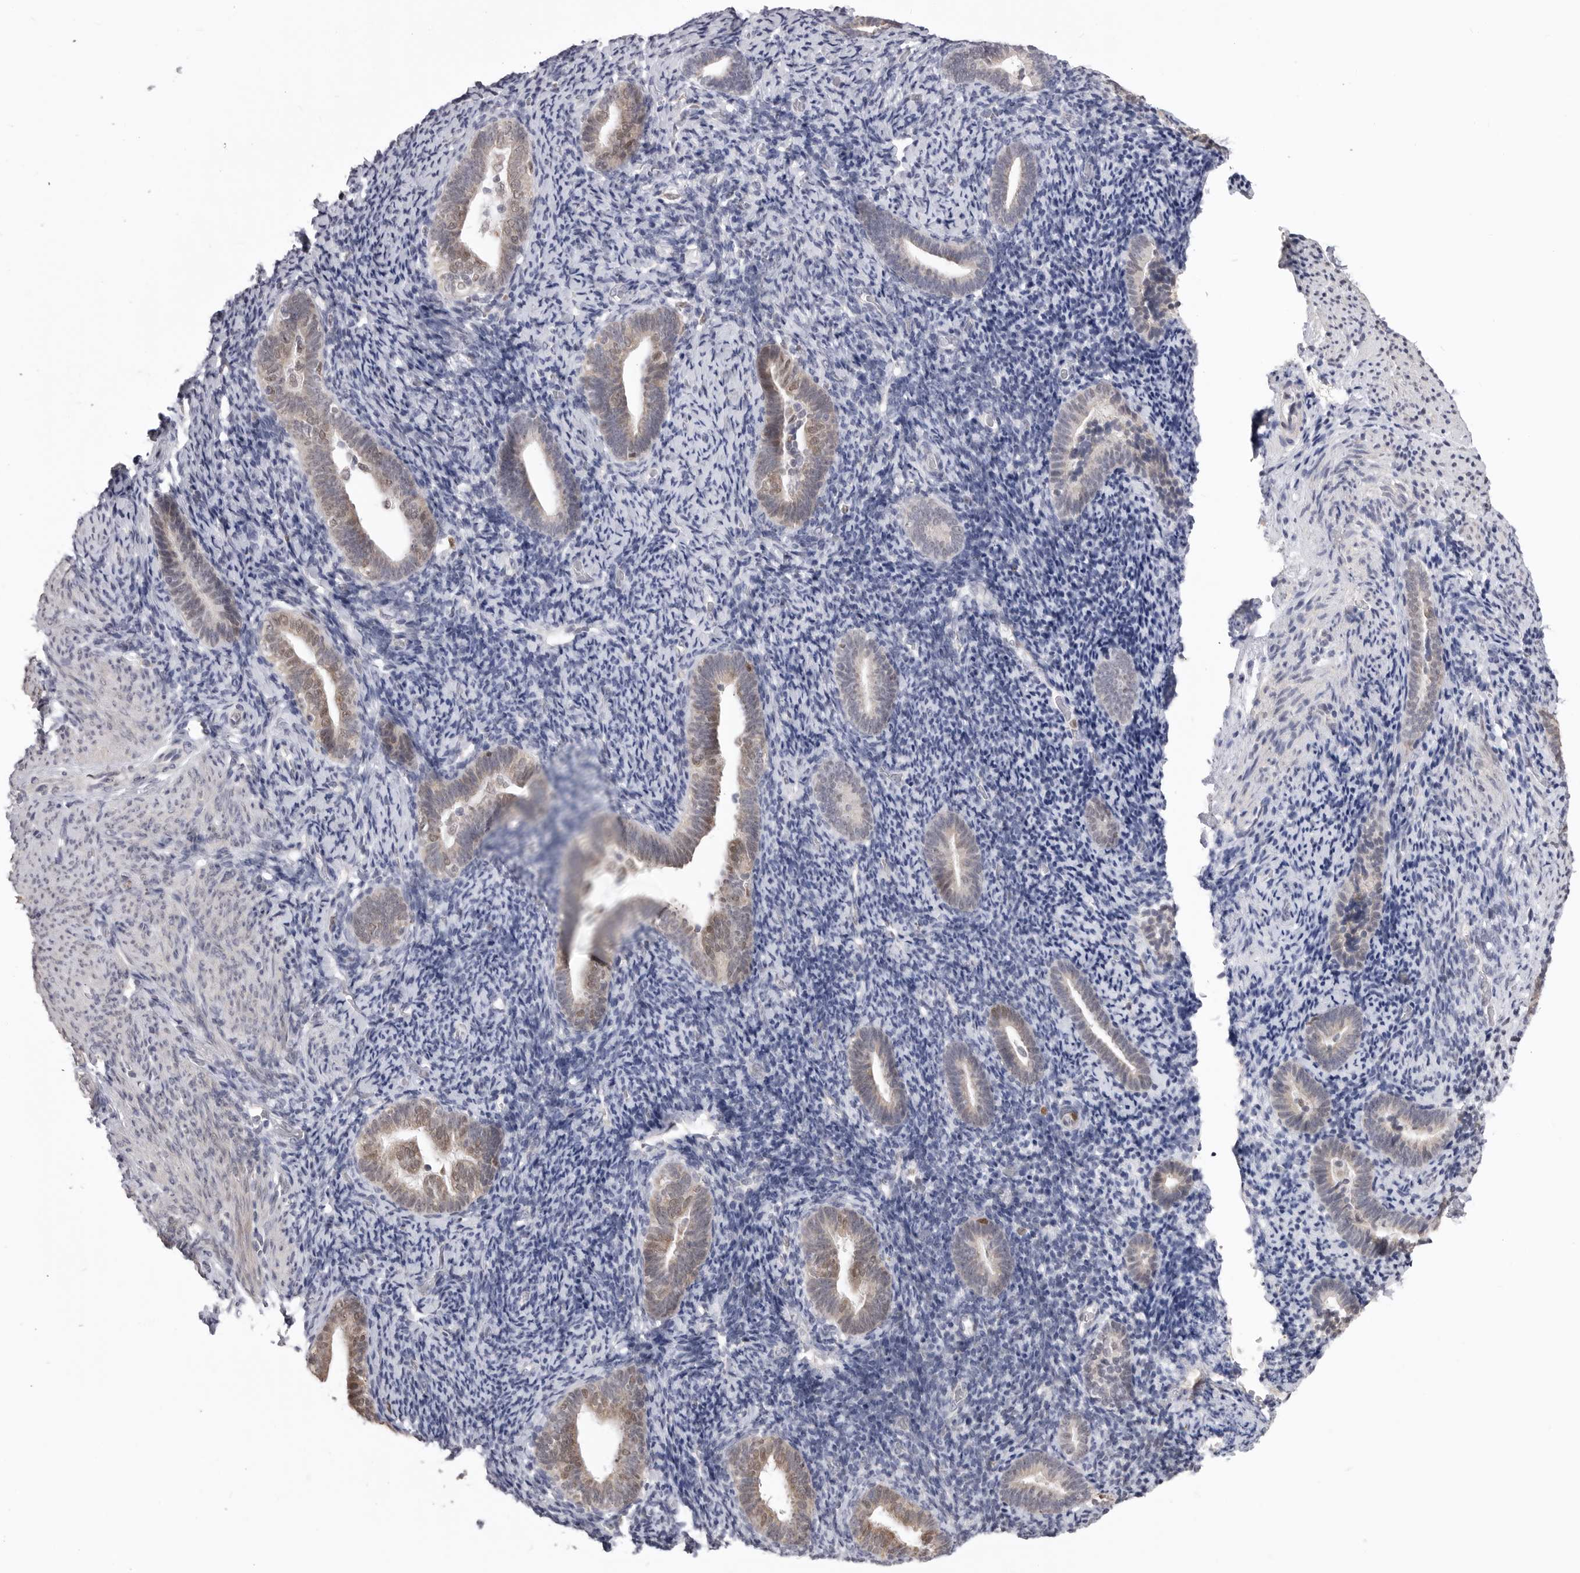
{"staining": {"intensity": "negative", "quantity": "none", "location": "none"}, "tissue": "endometrium", "cell_type": "Cells in endometrial stroma", "image_type": "normal", "snomed": [{"axis": "morphology", "description": "Normal tissue, NOS"}, {"axis": "topography", "description": "Endometrium"}], "caption": "Endometrium stained for a protein using IHC exhibits no positivity cells in endometrial stroma.", "gene": "SMARCC1", "patient": {"sex": "female", "age": 51}}